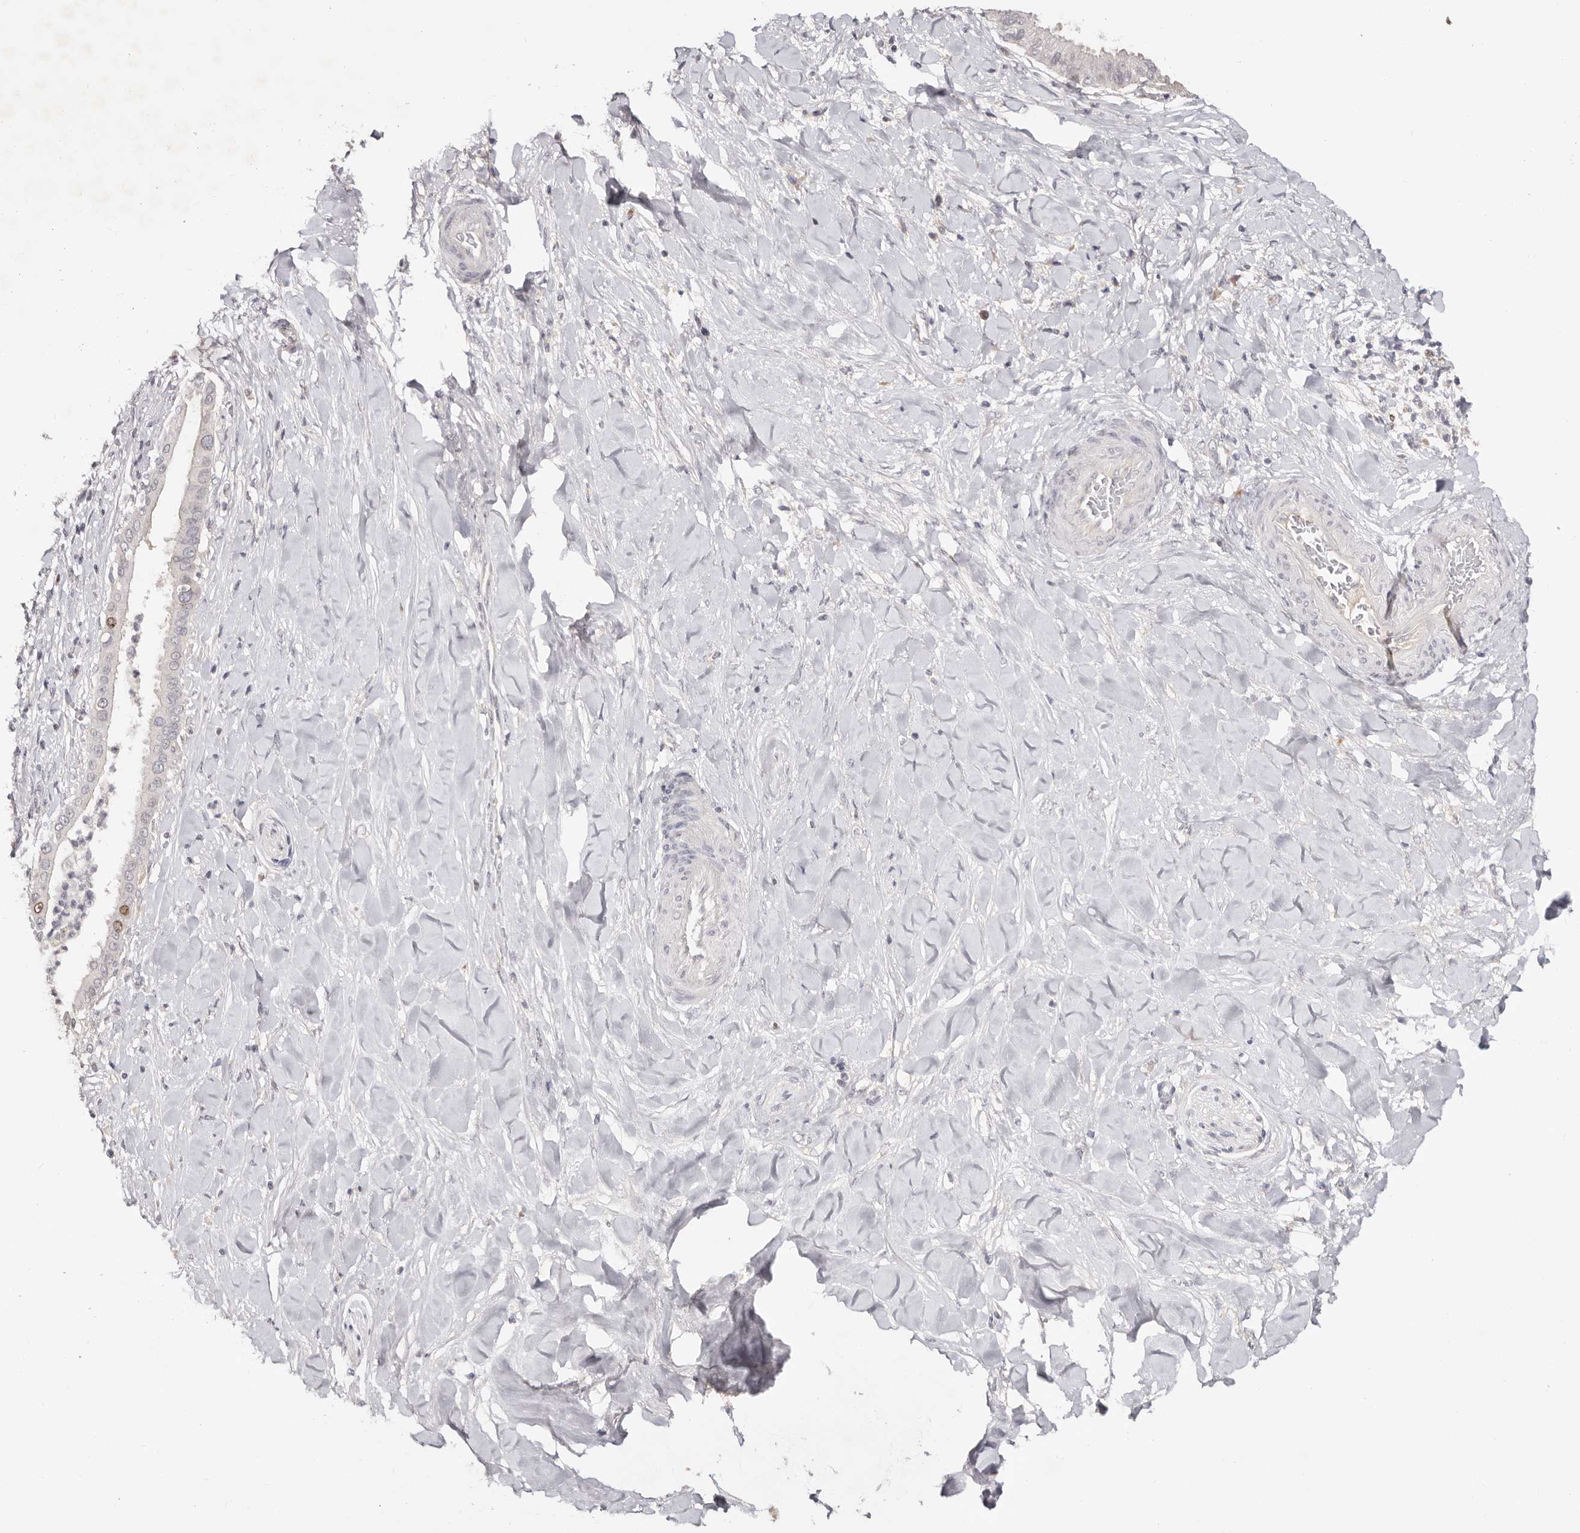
{"staining": {"intensity": "moderate", "quantity": "<25%", "location": "nuclear"}, "tissue": "liver cancer", "cell_type": "Tumor cells", "image_type": "cancer", "snomed": [{"axis": "morphology", "description": "Cholangiocarcinoma"}, {"axis": "topography", "description": "Liver"}], "caption": "Protein expression analysis of human liver cancer (cholangiocarcinoma) reveals moderate nuclear positivity in approximately <25% of tumor cells.", "gene": "CCDC190", "patient": {"sex": "female", "age": 54}}